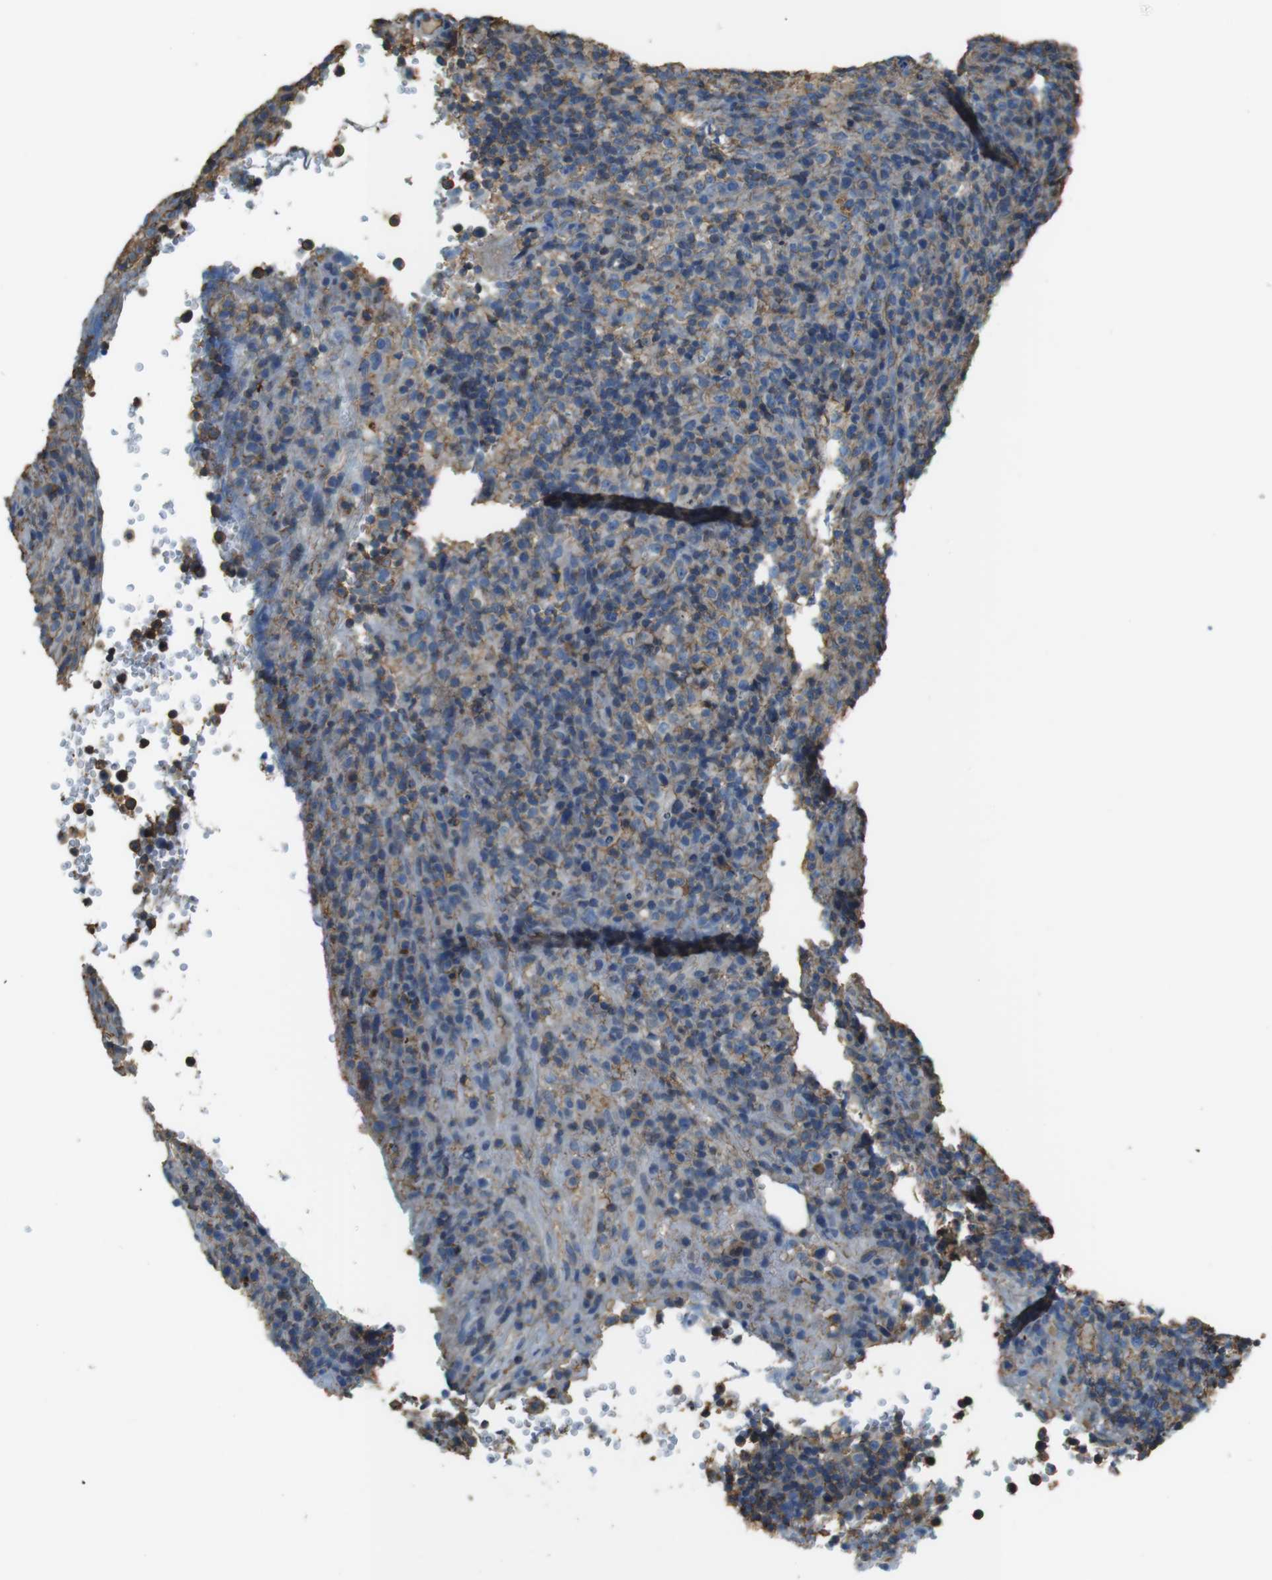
{"staining": {"intensity": "weak", "quantity": "<25%", "location": "cytoplasmic/membranous"}, "tissue": "lymphoma", "cell_type": "Tumor cells", "image_type": "cancer", "snomed": [{"axis": "morphology", "description": "Malignant lymphoma, non-Hodgkin's type, High grade"}, {"axis": "topography", "description": "Lymph node"}], "caption": "Tumor cells show no significant protein positivity in lymphoma.", "gene": "FCAR", "patient": {"sex": "female", "age": 76}}